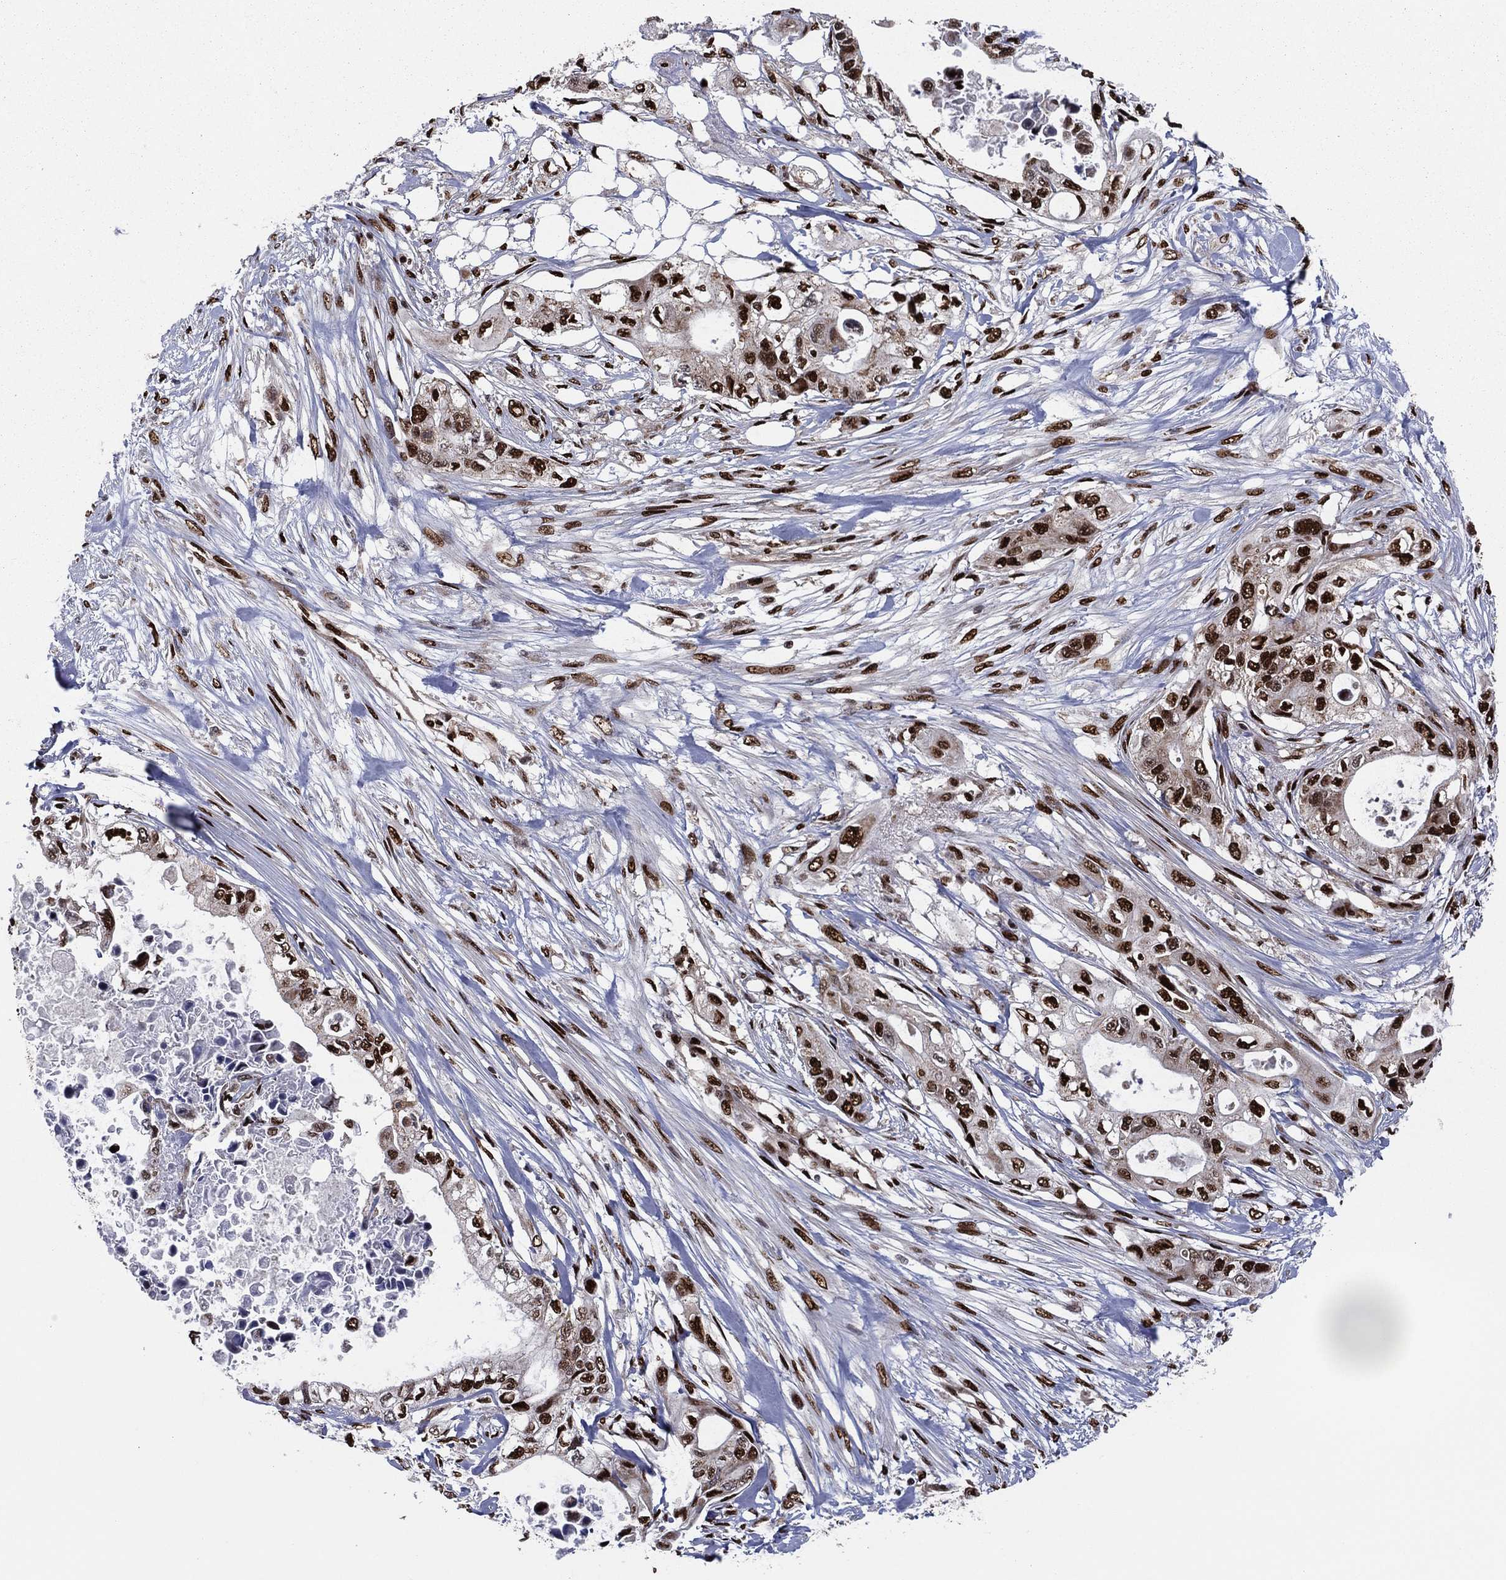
{"staining": {"intensity": "moderate", "quantity": ">75%", "location": "nuclear"}, "tissue": "pancreatic cancer", "cell_type": "Tumor cells", "image_type": "cancer", "snomed": [{"axis": "morphology", "description": "Adenocarcinoma, NOS"}, {"axis": "topography", "description": "Pancreas"}], "caption": "High-power microscopy captured an immunohistochemistry image of pancreatic cancer (adenocarcinoma), revealing moderate nuclear positivity in about >75% of tumor cells.", "gene": "TP53BP1", "patient": {"sex": "female", "age": 63}}